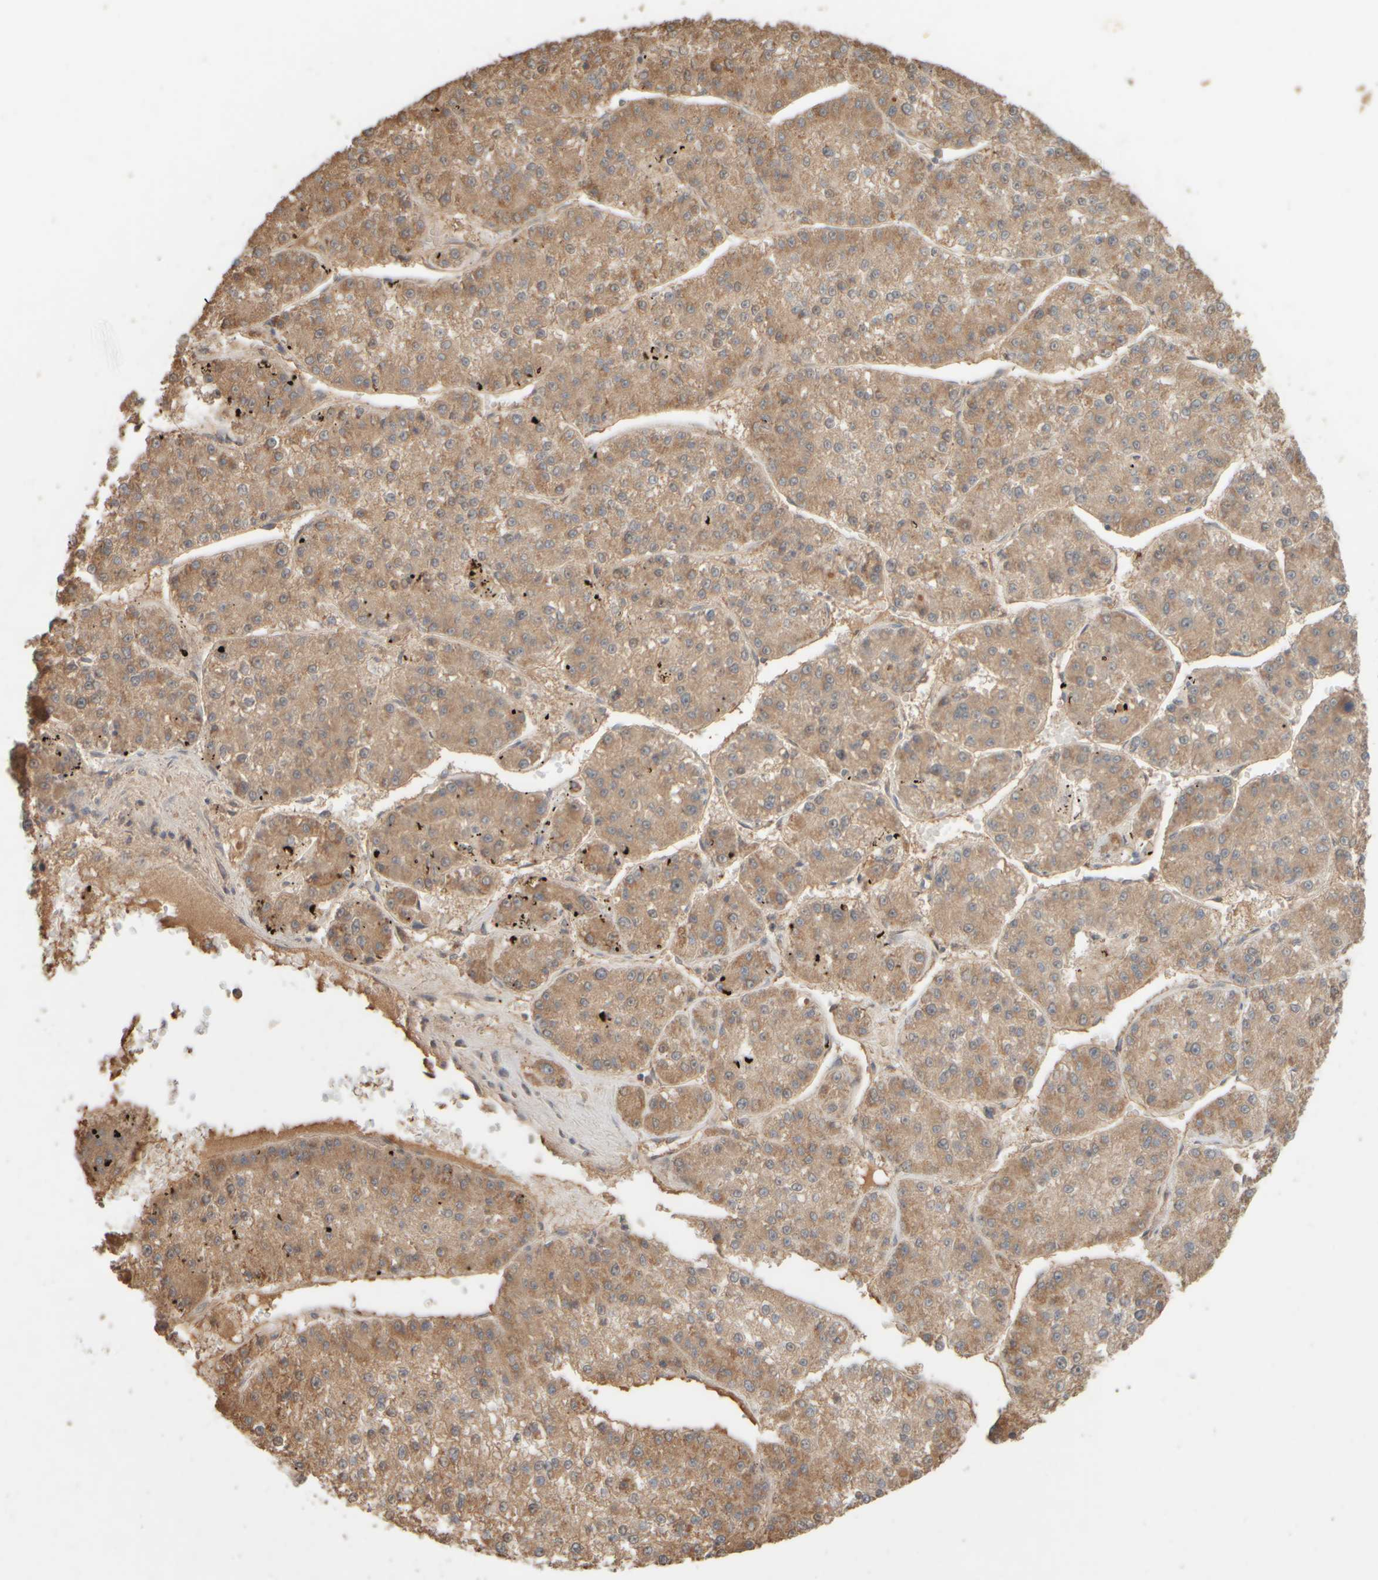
{"staining": {"intensity": "moderate", "quantity": ">75%", "location": "cytoplasmic/membranous"}, "tissue": "liver cancer", "cell_type": "Tumor cells", "image_type": "cancer", "snomed": [{"axis": "morphology", "description": "Carcinoma, Hepatocellular, NOS"}, {"axis": "topography", "description": "Liver"}], "caption": "The histopathology image reveals a brown stain indicating the presence of a protein in the cytoplasmic/membranous of tumor cells in hepatocellular carcinoma (liver). The protein is shown in brown color, while the nuclei are stained blue.", "gene": "EIF2B3", "patient": {"sex": "female", "age": 73}}